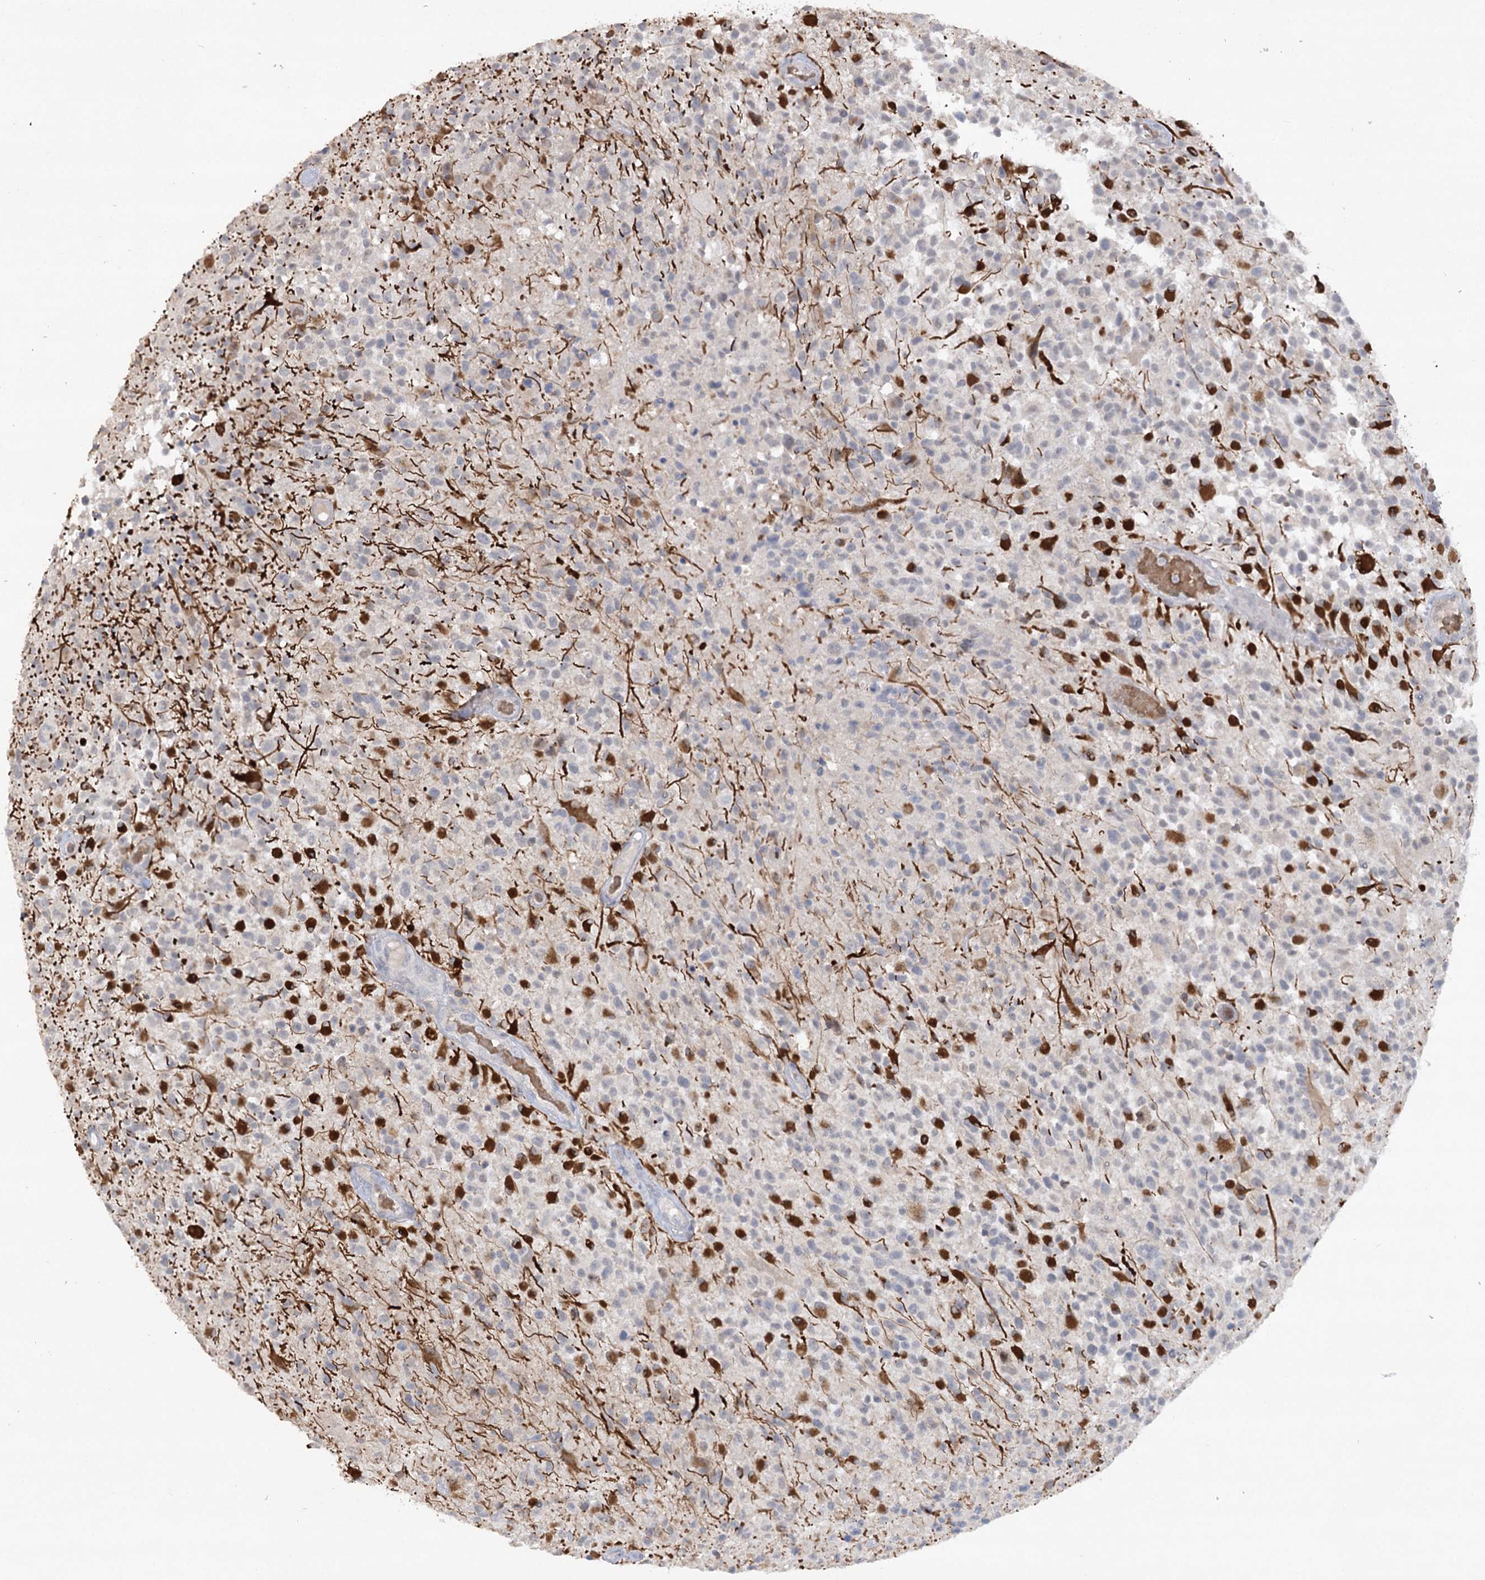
{"staining": {"intensity": "moderate", "quantity": "<25%", "location": "cytoplasmic/membranous"}, "tissue": "glioma", "cell_type": "Tumor cells", "image_type": "cancer", "snomed": [{"axis": "morphology", "description": "Glioma, malignant, High grade"}, {"axis": "morphology", "description": "Glioblastoma, NOS"}, {"axis": "topography", "description": "Brain"}], "caption": "Immunohistochemical staining of human glioma reveals low levels of moderate cytoplasmic/membranous protein staining in approximately <25% of tumor cells.", "gene": "TRAF3IP1", "patient": {"sex": "male", "age": 60}}